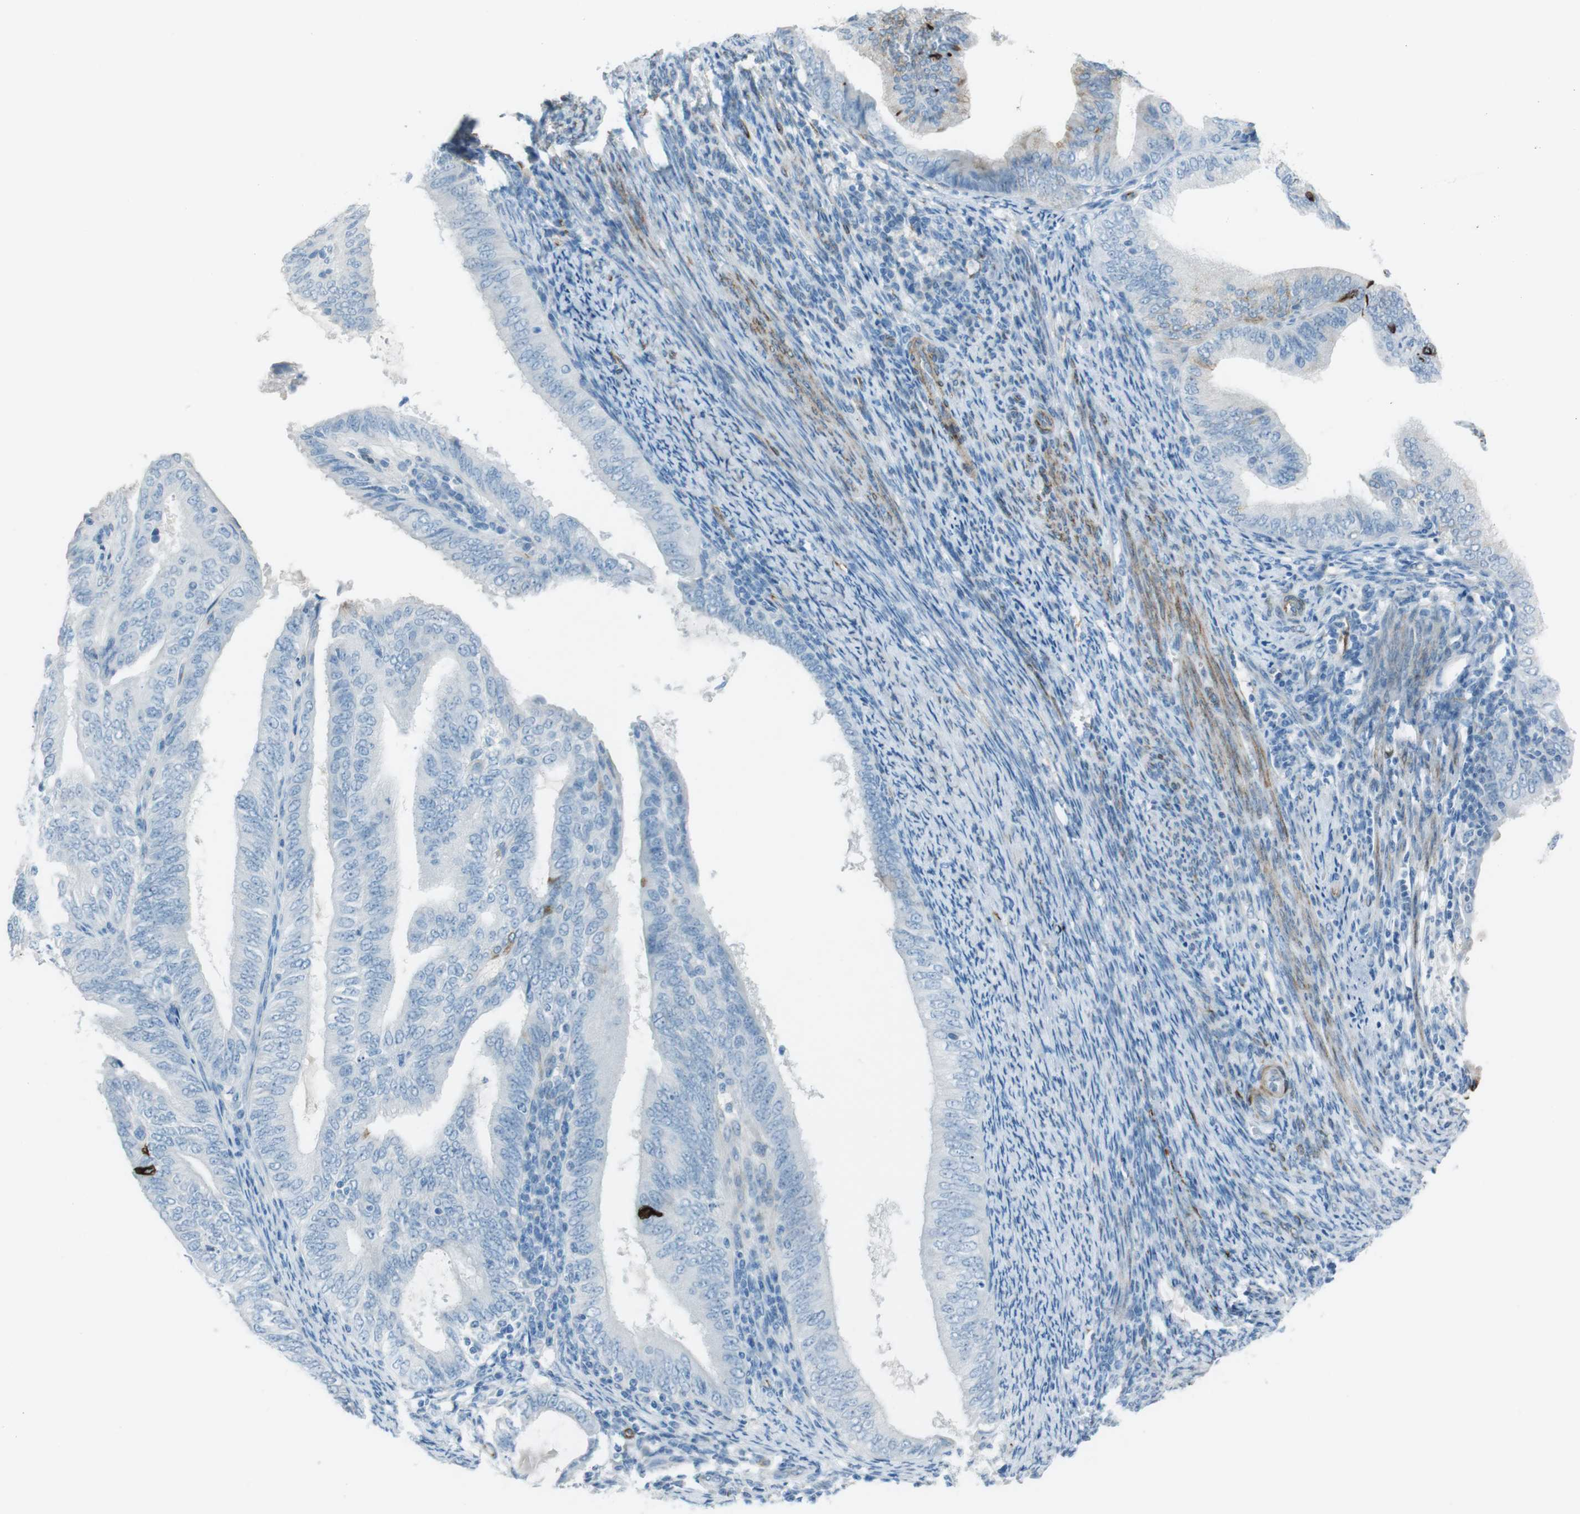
{"staining": {"intensity": "negative", "quantity": "none", "location": "none"}, "tissue": "endometrial cancer", "cell_type": "Tumor cells", "image_type": "cancer", "snomed": [{"axis": "morphology", "description": "Adenocarcinoma, NOS"}, {"axis": "topography", "description": "Endometrium"}], "caption": "High power microscopy micrograph of an immunohistochemistry (IHC) micrograph of endometrial adenocarcinoma, revealing no significant staining in tumor cells.", "gene": "TUBB2A", "patient": {"sex": "female", "age": 58}}